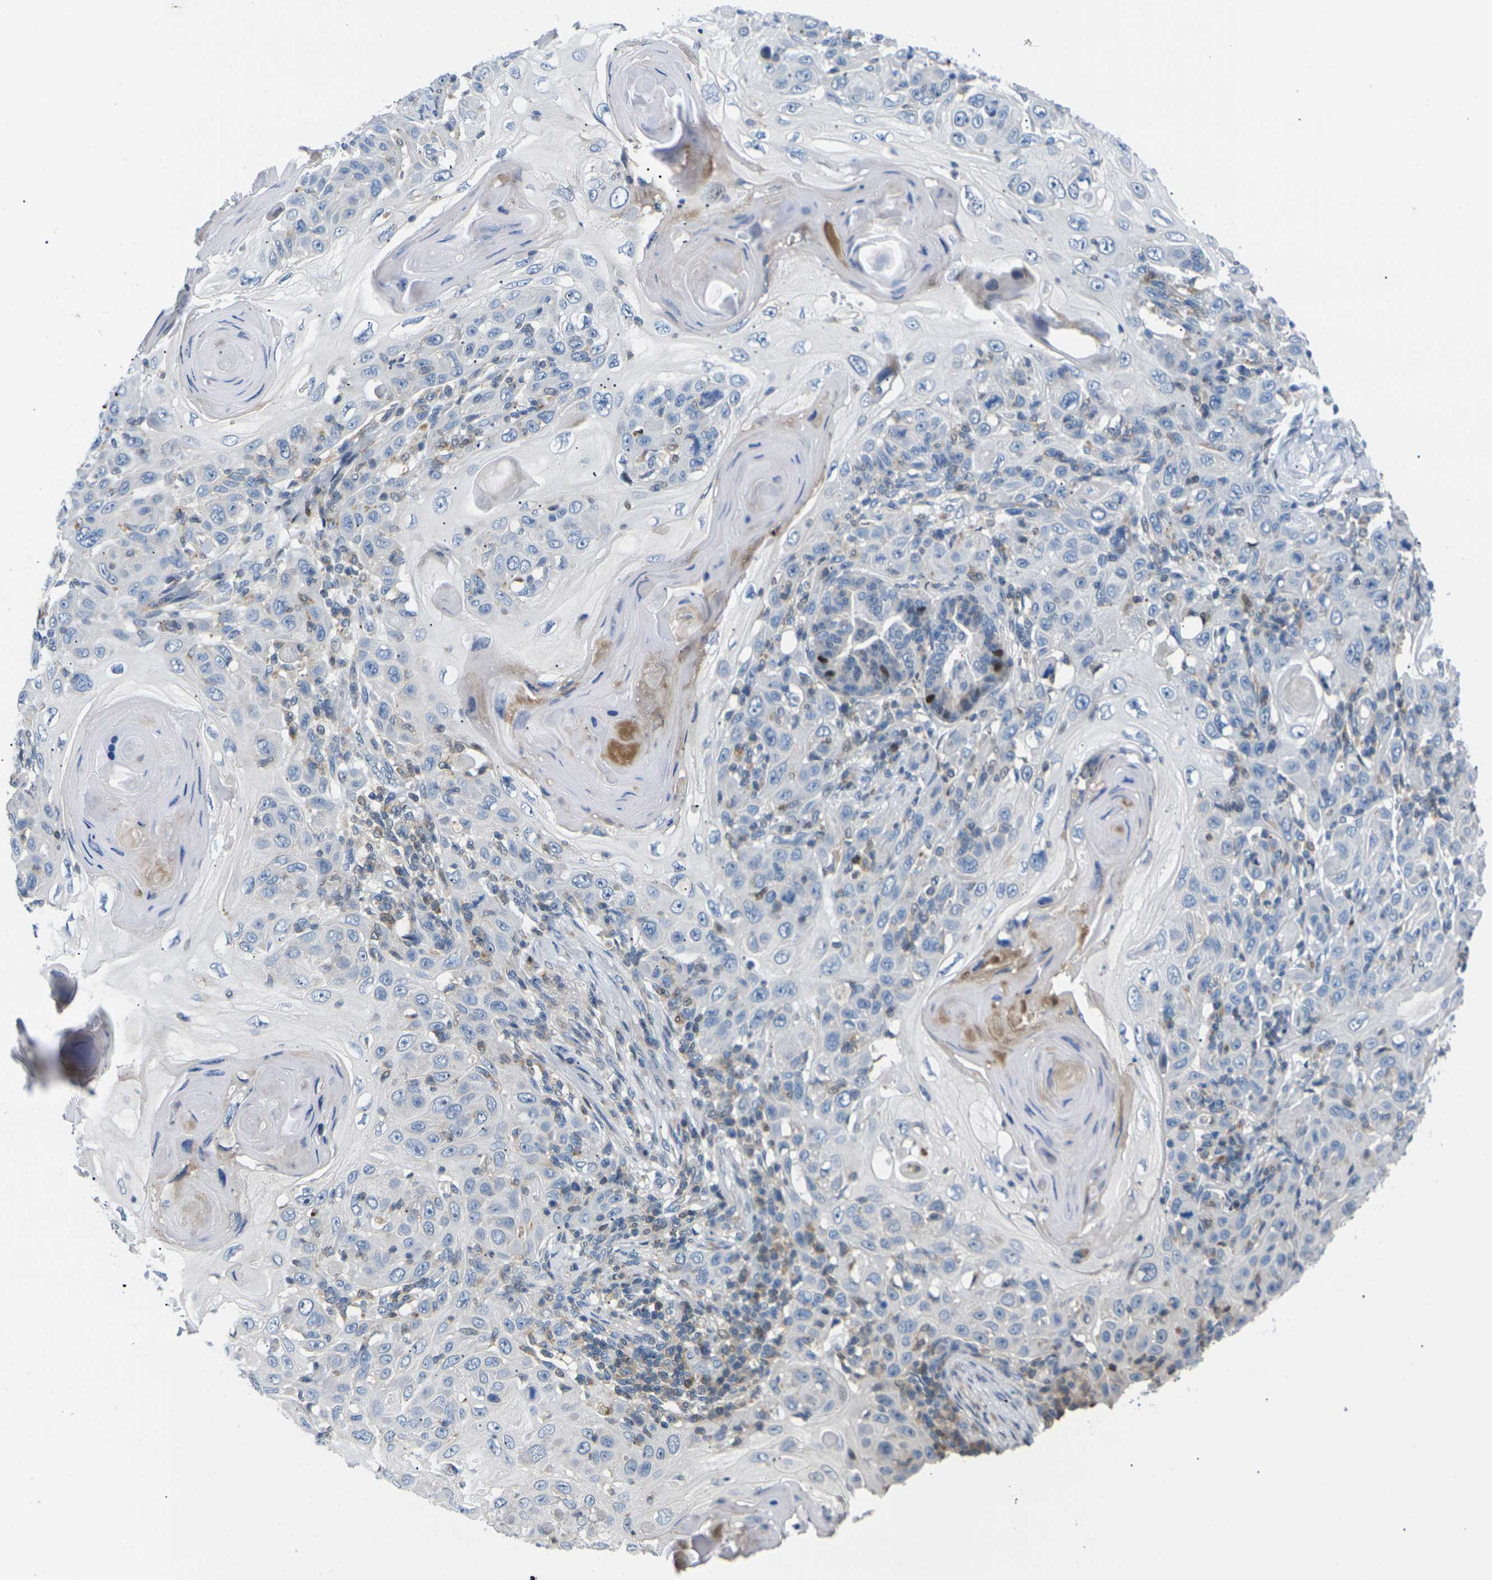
{"staining": {"intensity": "moderate", "quantity": "<25%", "location": "cytoplasmic/membranous"}, "tissue": "skin cancer", "cell_type": "Tumor cells", "image_type": "cancer", "snomed": [{"axis": "morphology", "description": "Squamous cell carcinoma, NOS"}, {"axis": "topography", "description": "Skin"}], "caption": "Skin cancer stained with a protein marker shows moderate staining in tumor cells.", "gene": "RPS6KA3", "patient": {"sex": "female", "age": 88}}